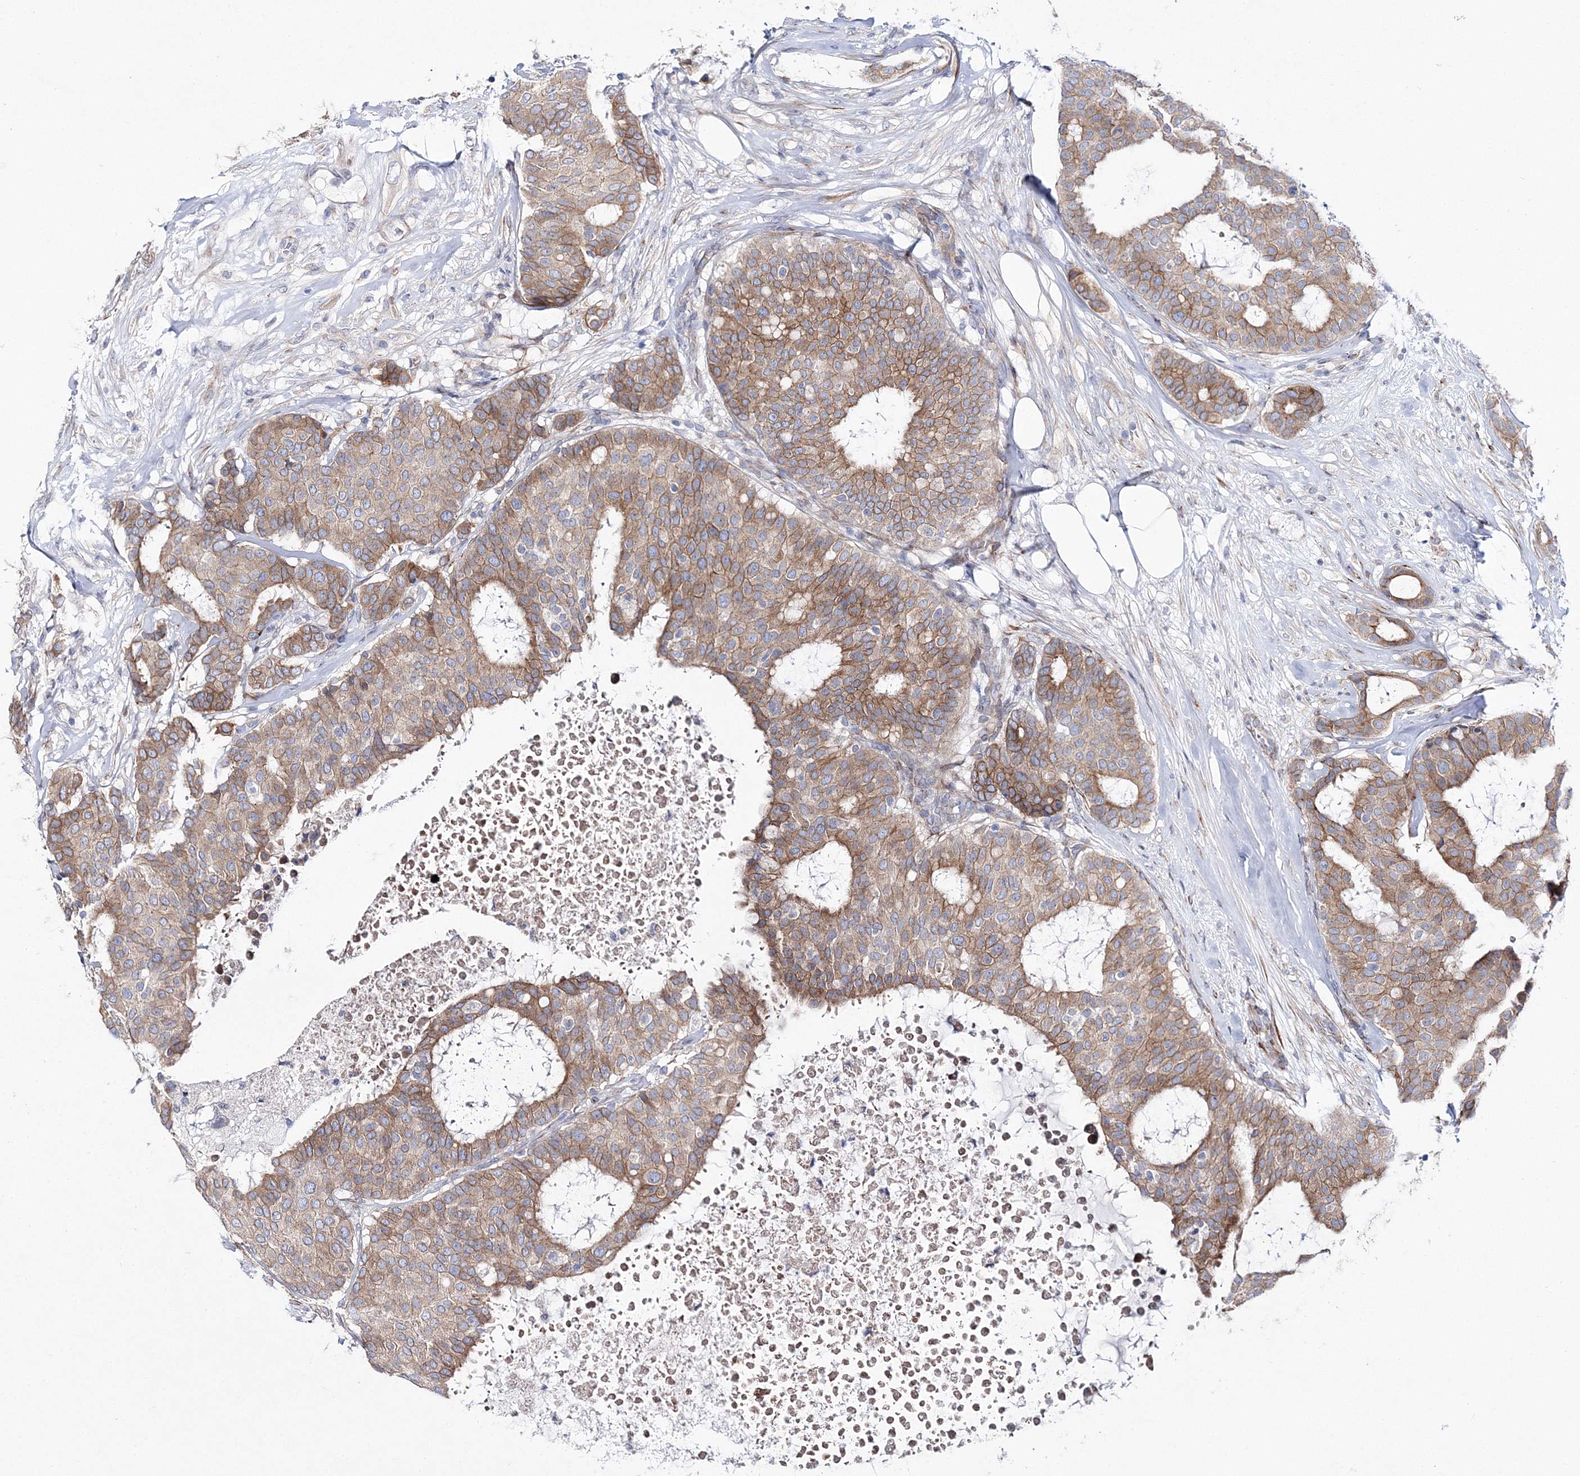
{"staining": {"intensity": "moderate", "quantity": ">75%", "location": "cytoplasmic/membranous"}, "tissue": "breast cancer", "cell_type": "Tumor cells", "image_type": "cancer", "snomed": [{"axis": "morphology", "description": "Duct carcinoma"}, {"axis": "topography", "description": "Breast"}], "caption": "High-power microscopy captured an immunohistochemistry histopathology image of breast cancer (invasive ductal carcinoma), revealing moderate cytoplasmic/membranous expression in about >75% of tumor cells. The staining was performed using DAB (3,3'-diaminobenzidine), with brown indicating positive protein expression. Nuclei are stained blue with hematoxylin.", "gene": "ARHGAP32", "patient": {"sex": "female", "age": 75}}